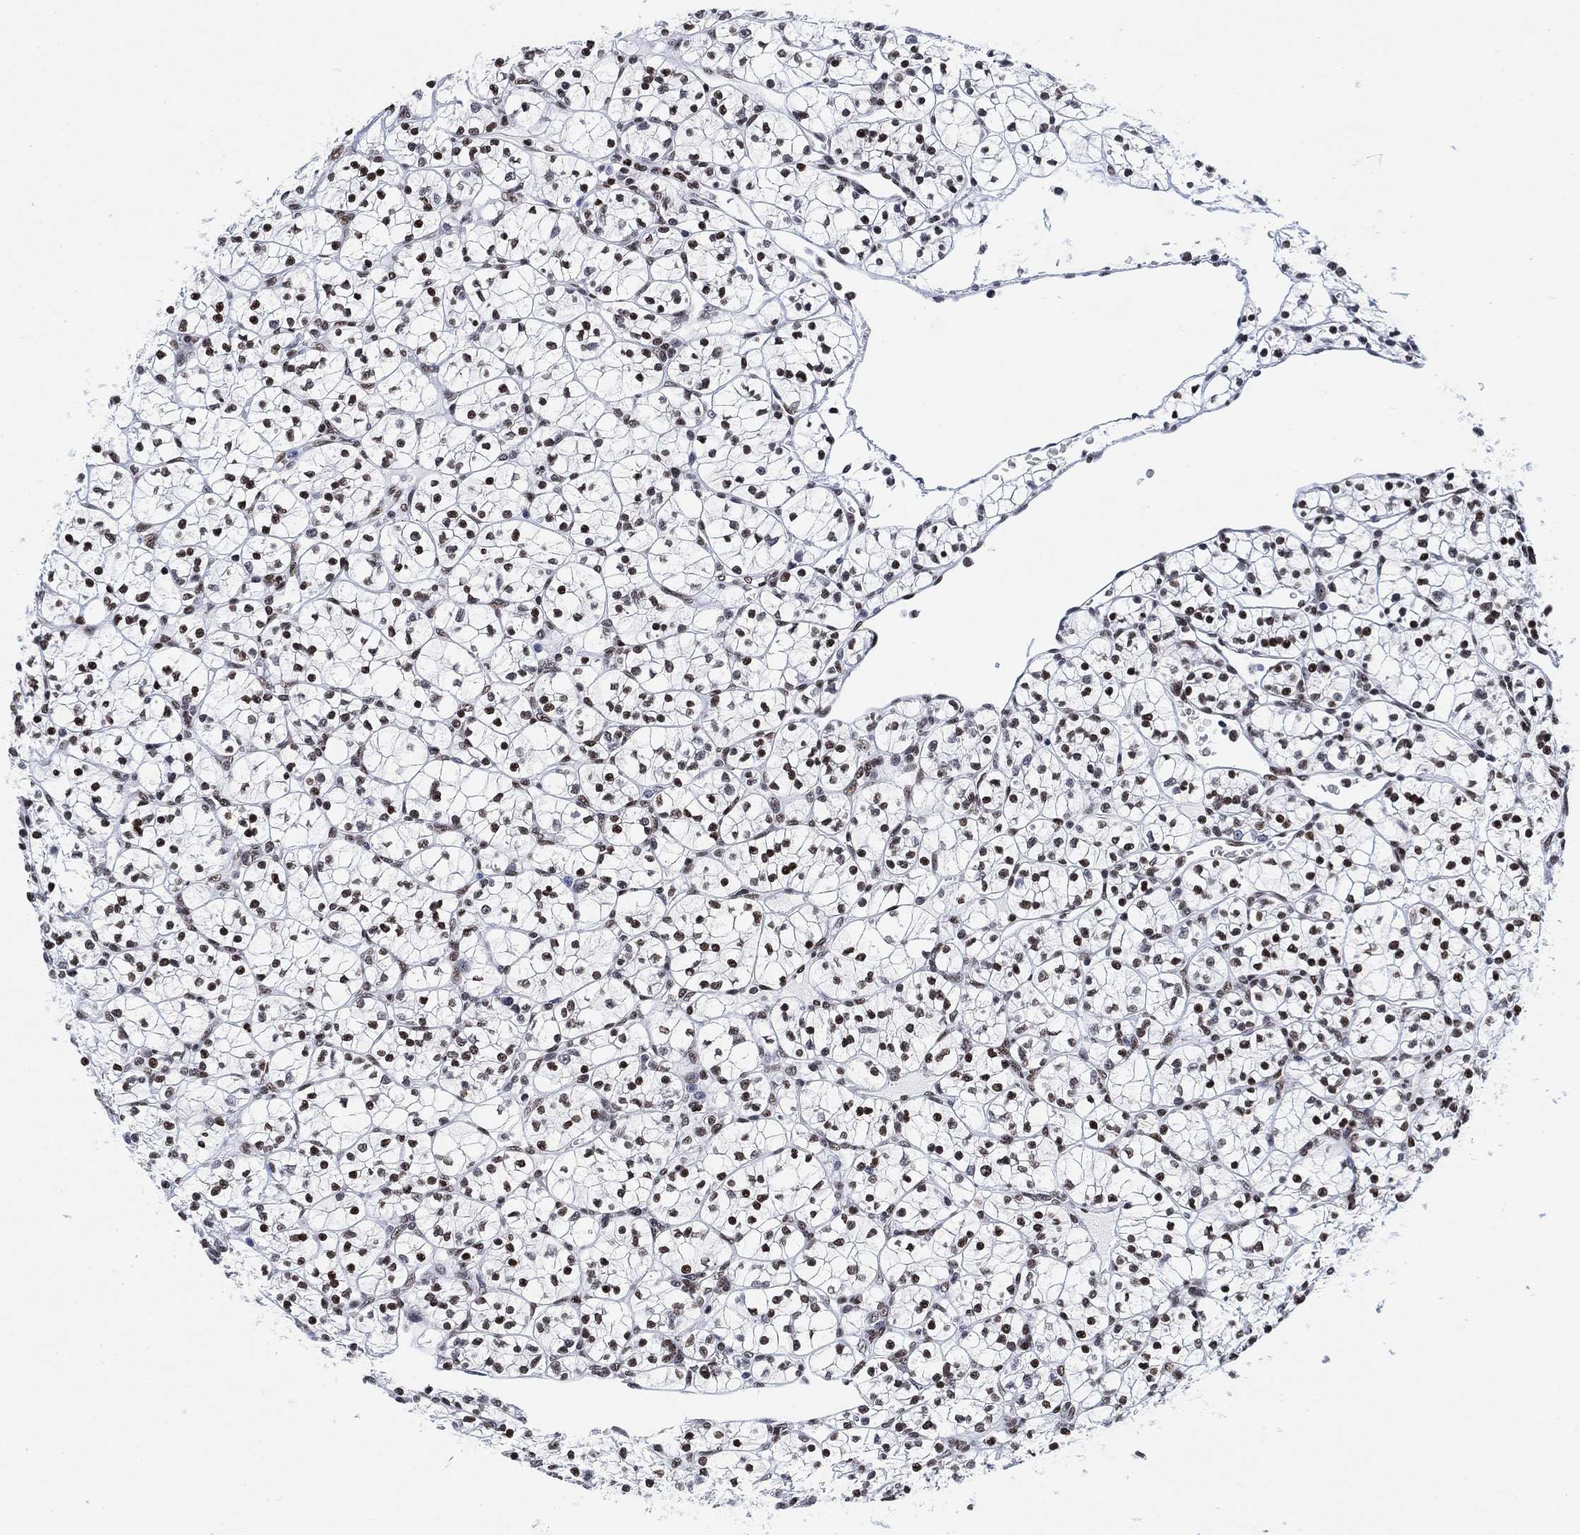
{"staining": {"intensity": "moderate", "quantity": ">75%", "location": "nuclear"}, "tissue": "renal cancer", "cell_type": "Tumor cells", "image_type": "cancer", "snomed": [{"axis": "morphology", "description": "Adenocarcinoma, NOS"}, {"axis": "topography", "description": "Kidney"}], "caption": "Renal adenocarcinoma stained for a protein shows moderate nuclear positivity in tumor cells.", "gene": "H1-10", "patient": {"sex": "female", "age": 89}}